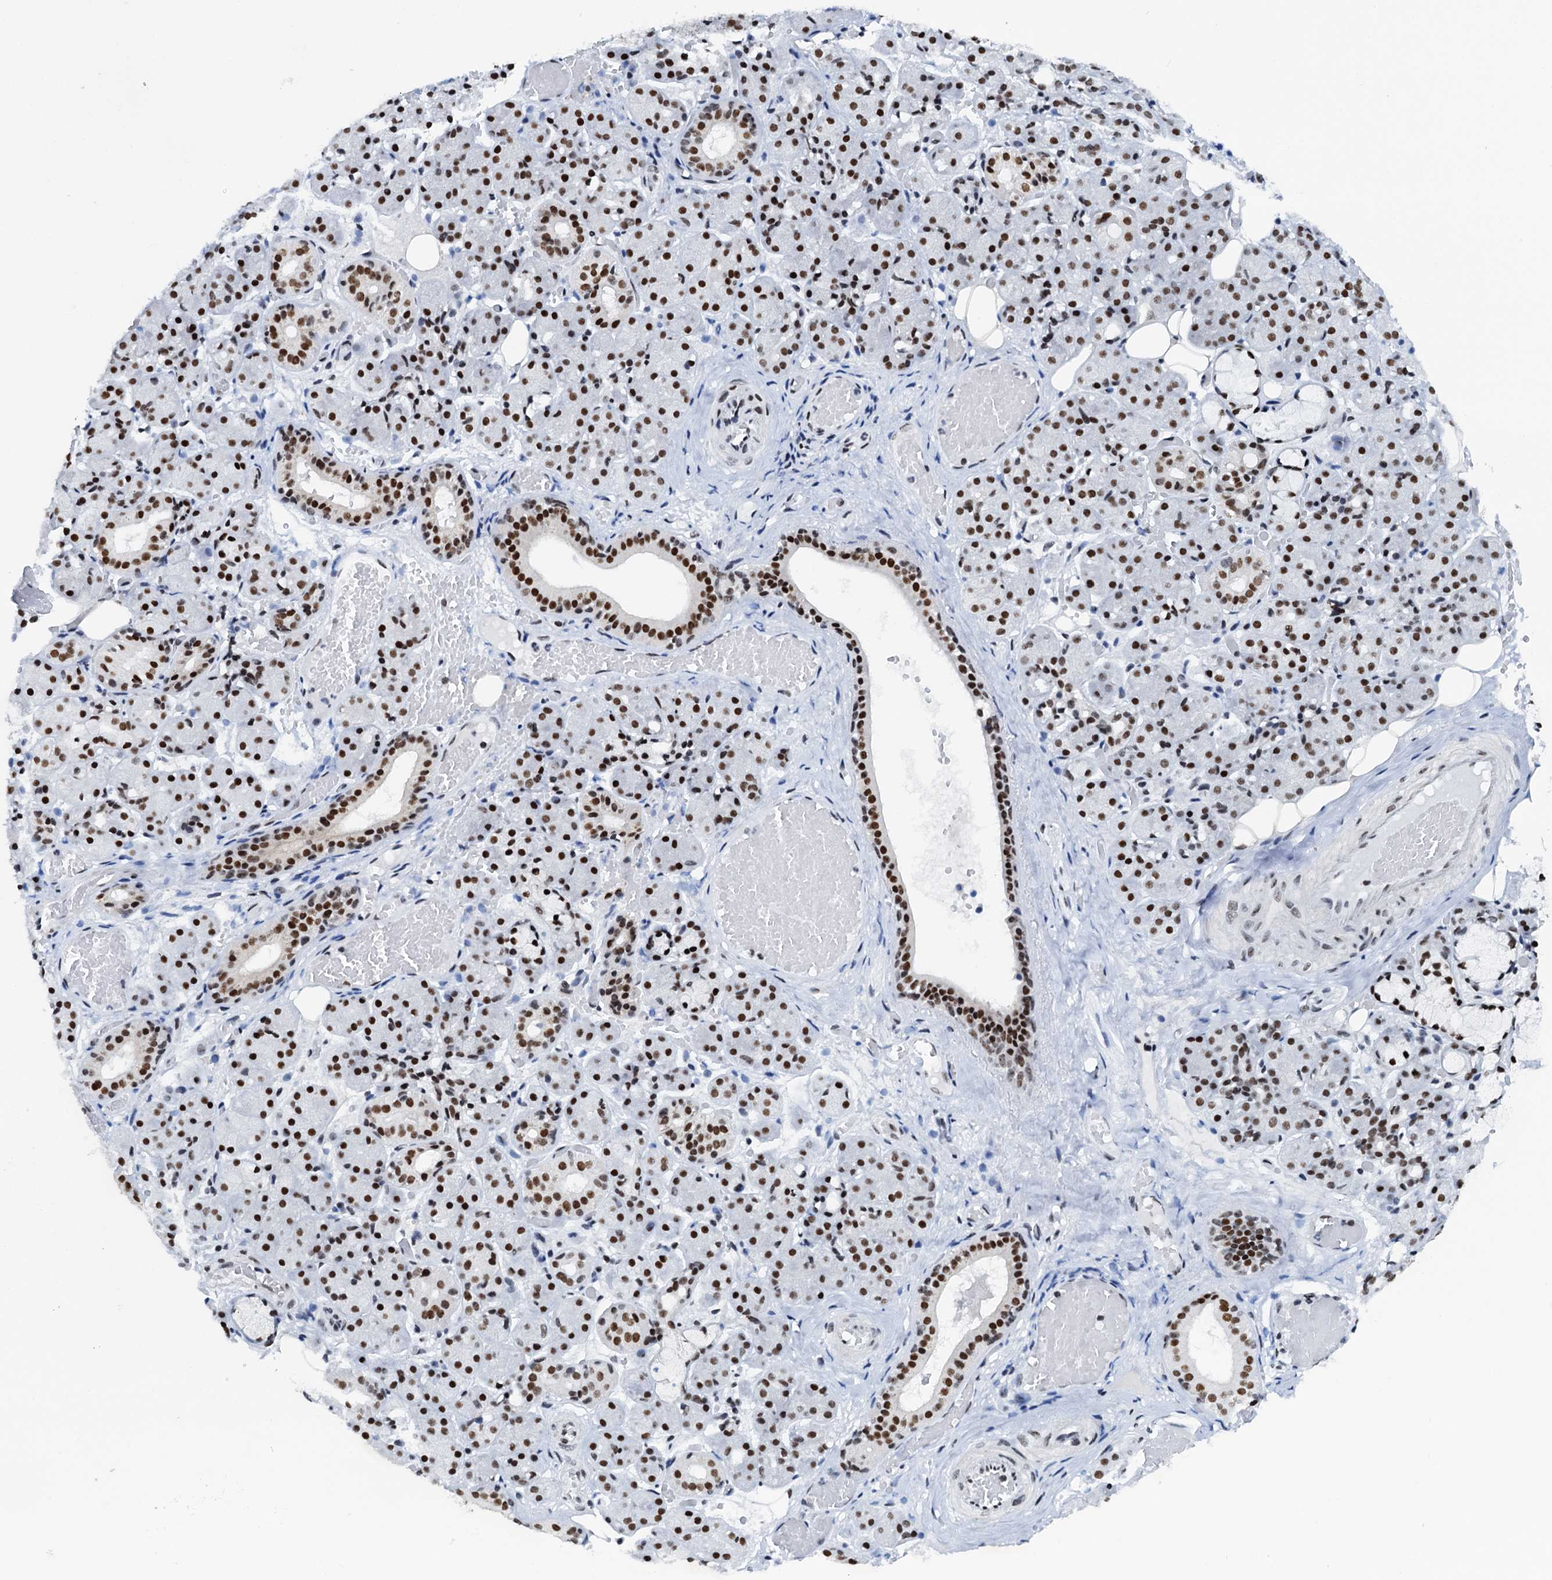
{"staining": {"intensity": "strong", "quantity": ">75%", "location": "nuclear"}, "tissue": "salivary gland", "cell_type": "Glandular cells", "image_type": "normal", "snomed": [{"axis": "morphology", "description": "Normal tissue, NOS"}, {"axis": "topography", "description": "Salivary gland"}], "caption": "Protein analysis of normal salivary gland reveals strong nuclear staining in about >75% of glandular cells. The protein of interest is shown in brown color, while the nuclei are stained blue.", "gene": "SLTM", "patient": {"sex": "male", "age": 63}}